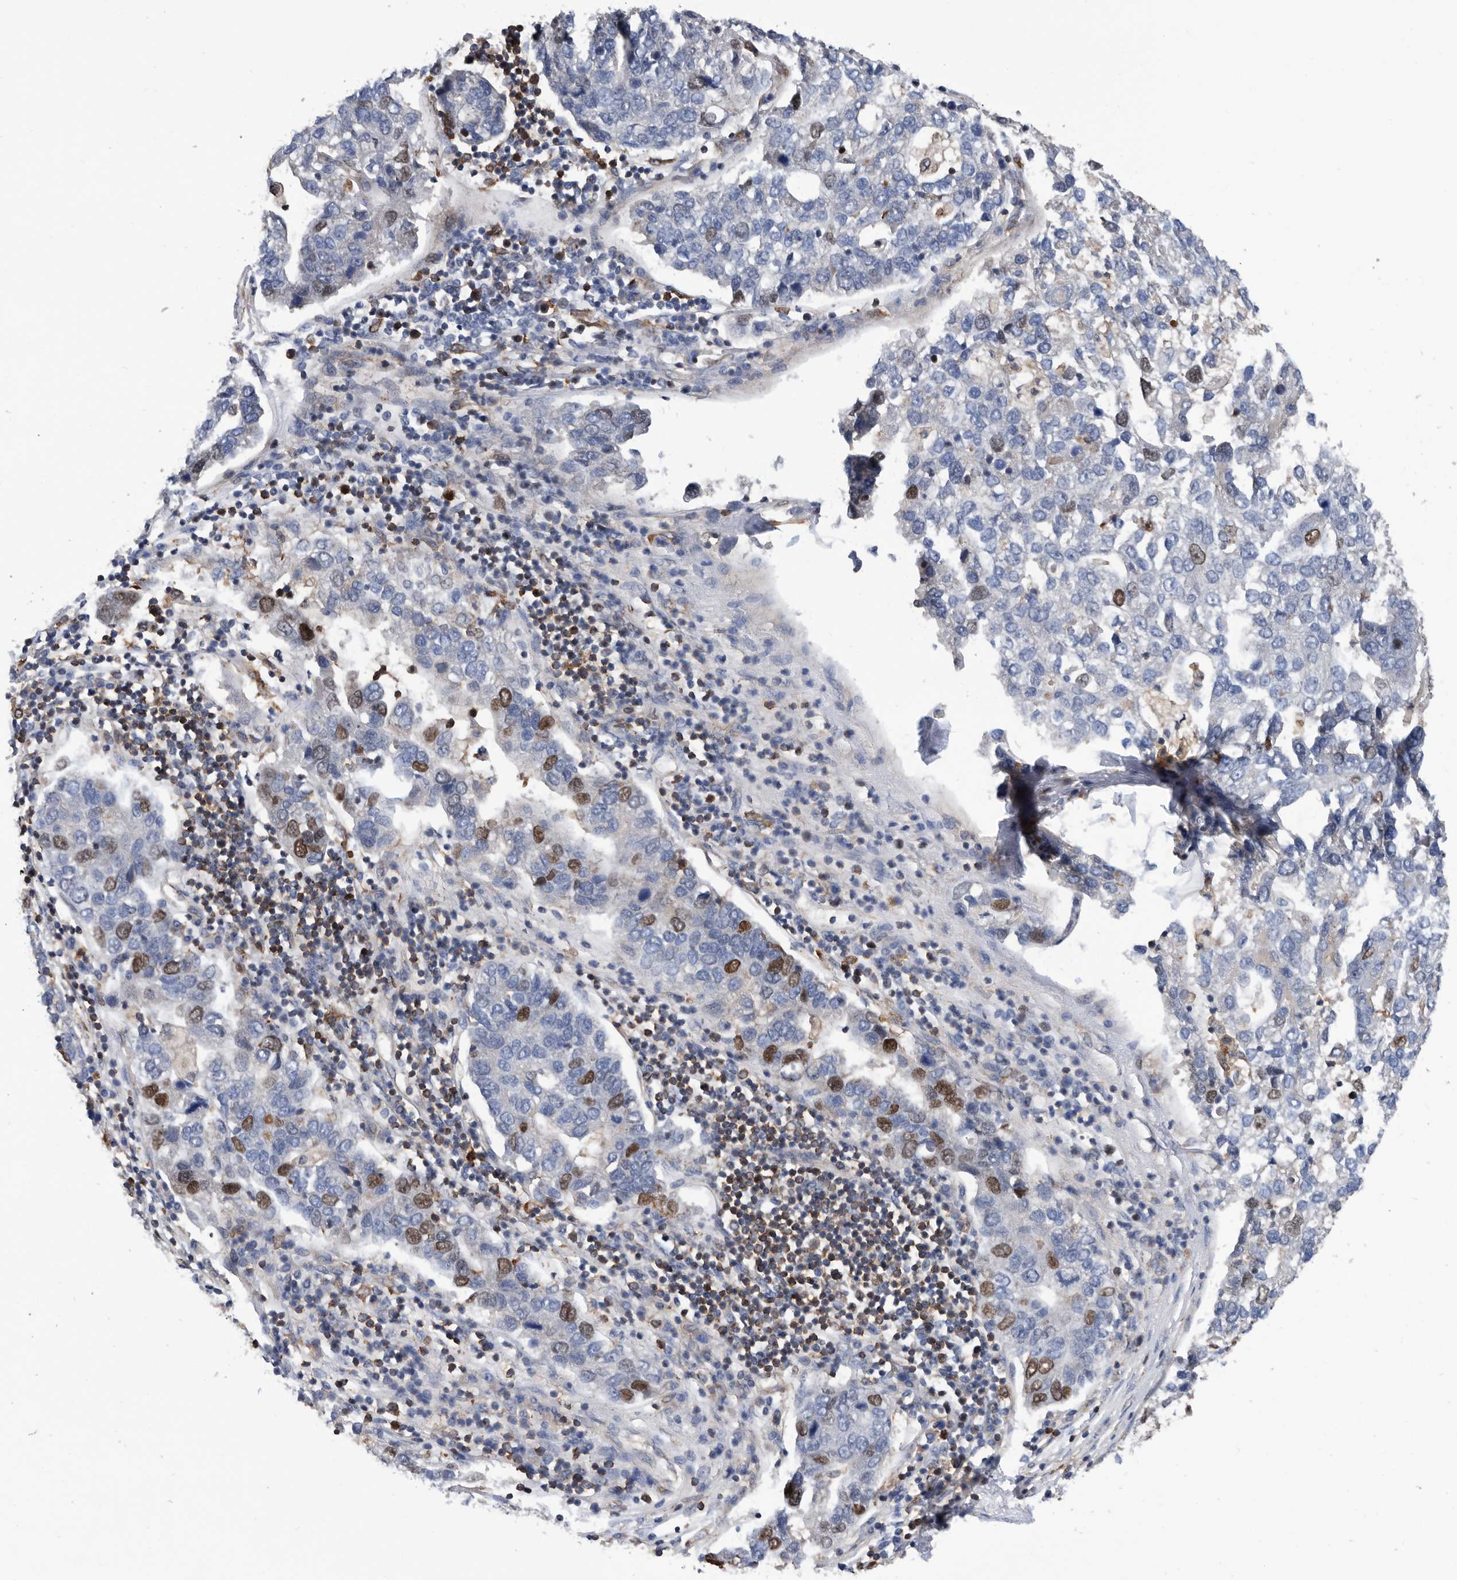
{"staining": {"intensity": "strong", "quantity": "<25%", "location": "nuclear"}, "tissue": "pancreatic cancer", "cell_type": "Tumor cells", "image_type": "cancer", "snomed": [{"axis": "morphology", "description": "Adenocarcinoma, NOS"}, {"axis": "topography", "description": "Pancreas"}], "caption": "Strong nuclear staining is present in about <25% of tumor cells in pancreatic adenocarcinoma.", "gene": "ATAD2", "patient": {"sex": "female", "age": 61}}